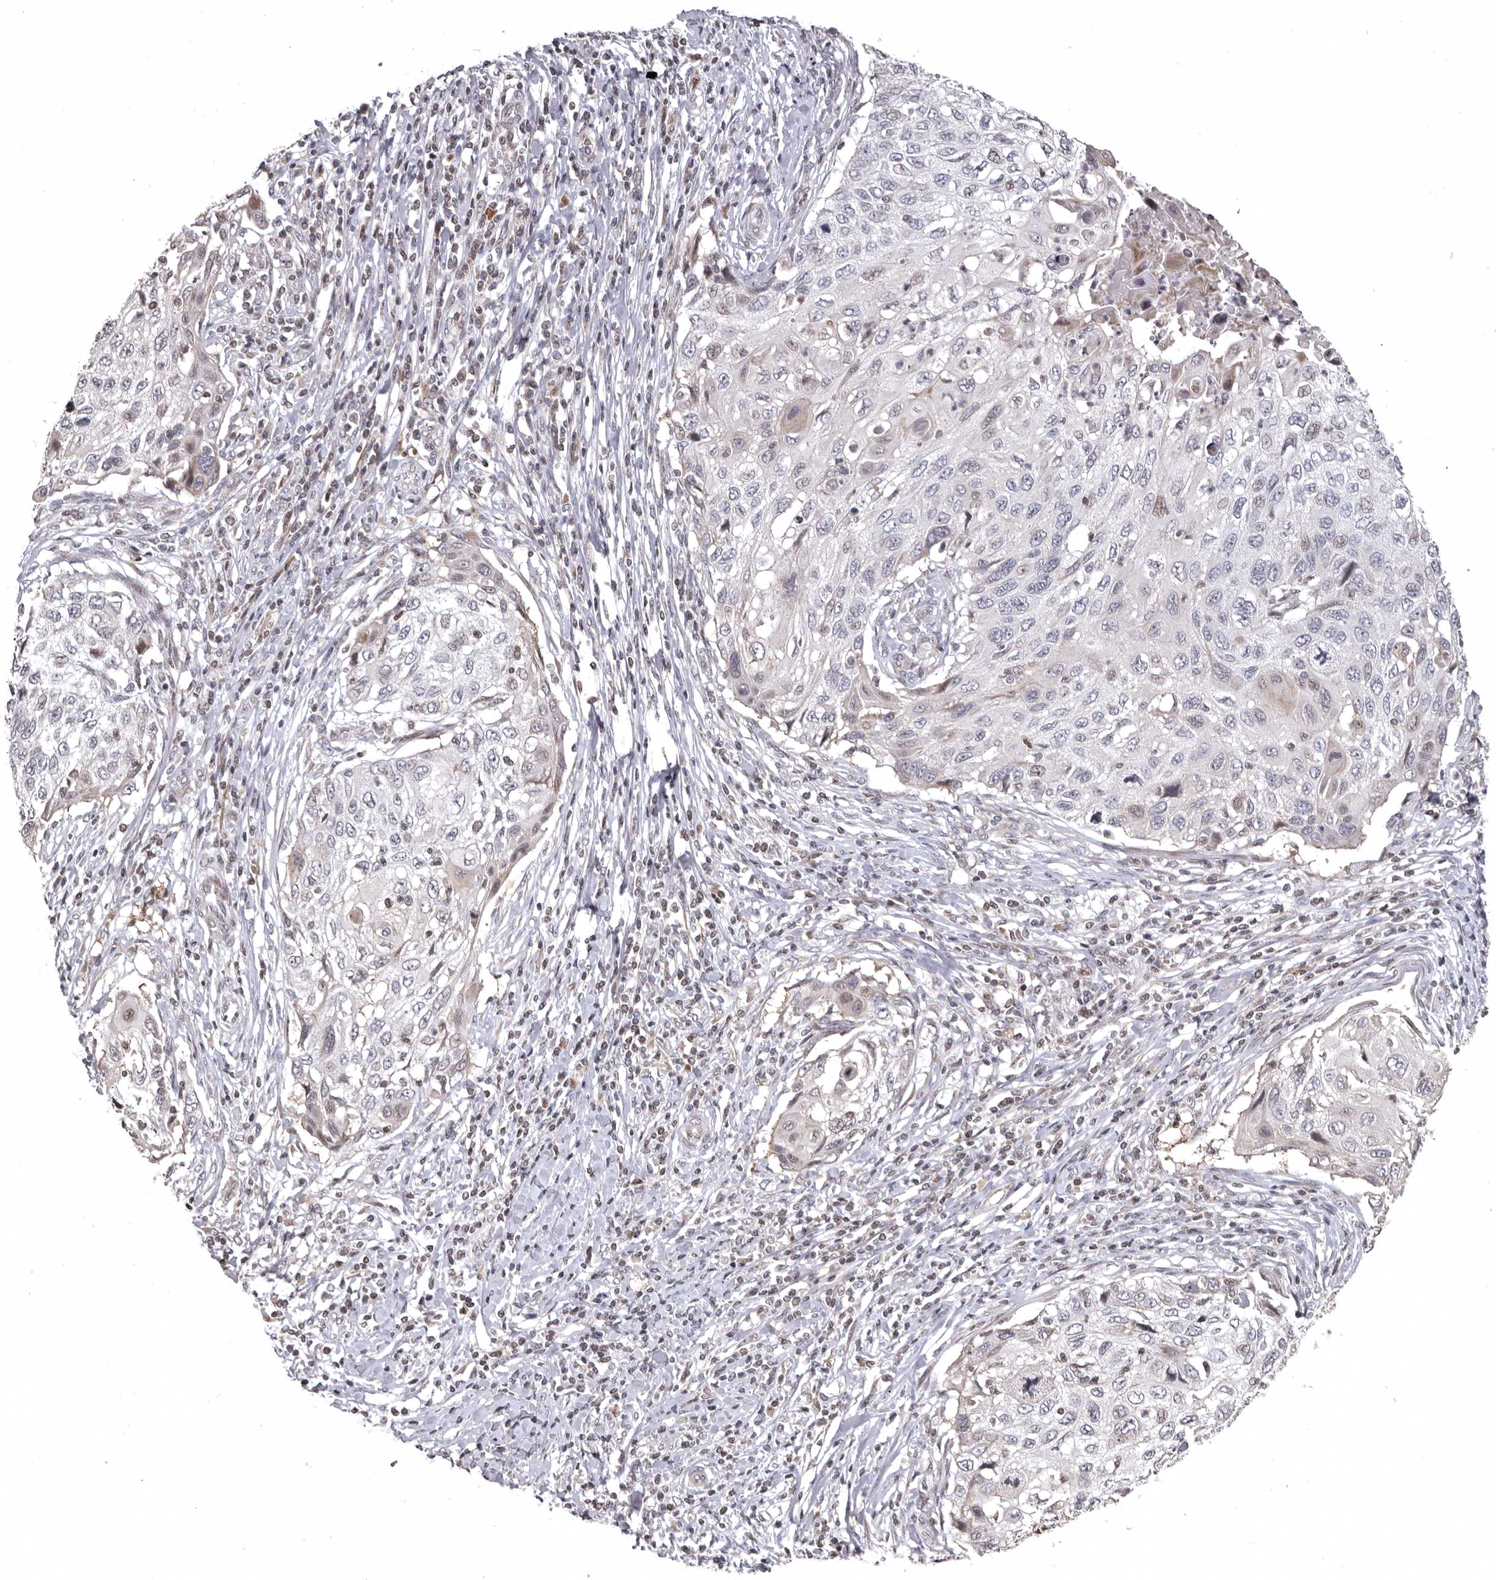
{"staining": {"intensity": "moderate", "quantity": "<25%", "location": "nuclear"}, "tissue": "cervical cancer", "cell_type": "Tumor cells", "image_type": "cancer", "snomed": [{"axis": "morphology", "description": "Squamous cell carcinoma, NOS"}, {"axis": "topography", "description": "Cervix"}], "caption": "Immunohistochemical staining of squamous cell carcinoma (cervical) reveals low levels of moderate nuclear expression in about <25% of tumor cells.", "gene": "AZIN1", "patient": {"sex": "female", "age": 70}}